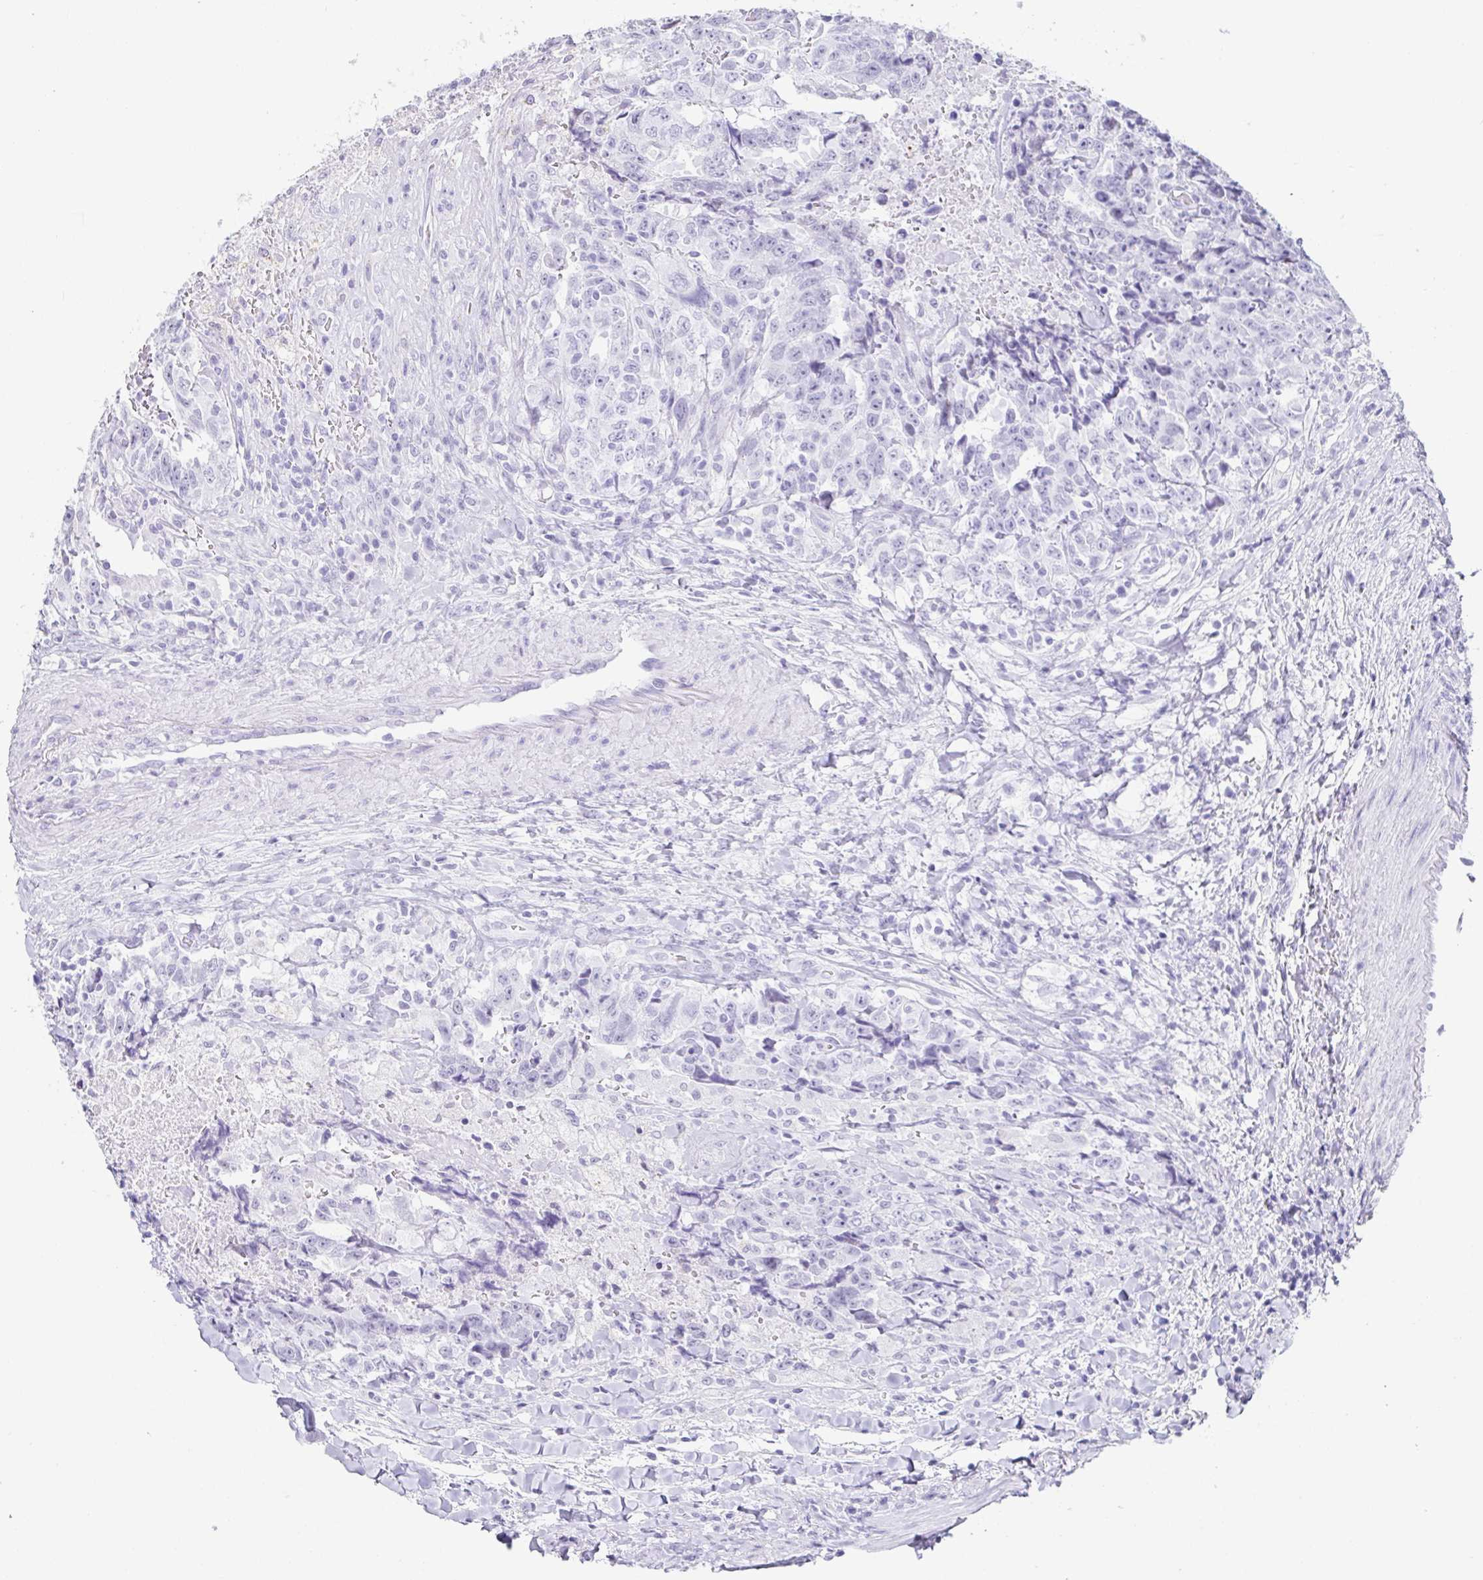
{"staining": {"intensity": "negative", "quantity": "none", "location": "none"}, "tissue": "testis cancer", "cell_type": "Tumor cells", "image_type": "cancer", "snomed": [{"axis": "morphology", "description": "Carcinoma, Embryonal, NOS"}, {"axis": "topography", "description": "Testis"}], "caption": "Immunohistochemical staining of testis cancer (embryonal carcinoma) displays no significant staining in tumor cells.", "gene": "ESX1", "patient": {"sex": "male", "age": 24}}